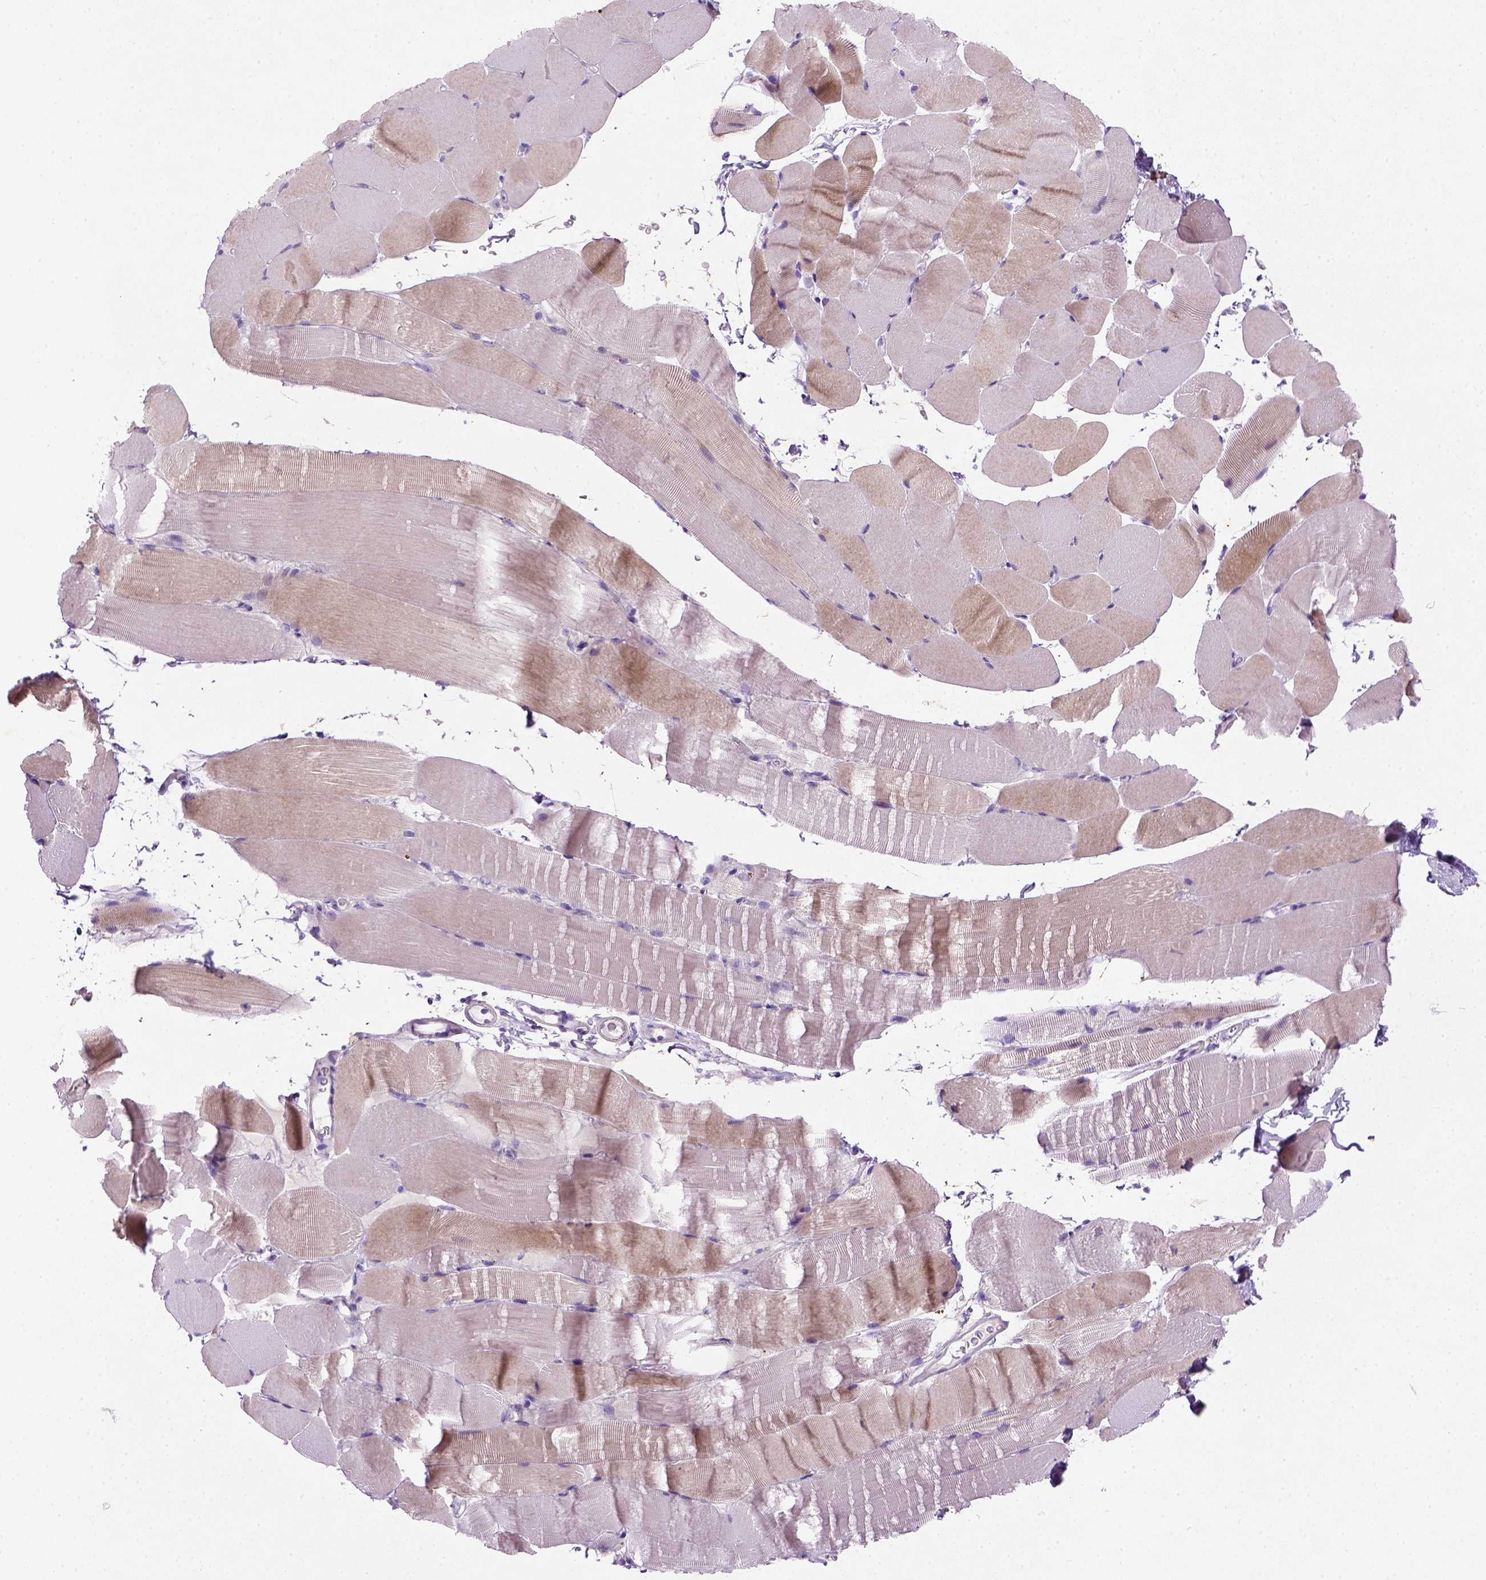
{"staining": {"intensity": "weak", "quantity": "<25%", "location": "cytoplasmic/membranous"}, "tissue": "skeletal muscle", "cell_type": "Myocytes", "image_type": "normal", "snomed": [{"axis": "morphology", "description": "Normal tissue, NOS"}, {"axis": "topography", "description": "Skeletal muscle"}], "caption": "Immunohistochemistry (IHC) image of unremarkable skeletal muscle stained for a protein (brown), which demonstrates no staining in myocytes.", "gene": "NUDT2", "patient": {"sex": "female", "age": 37}}